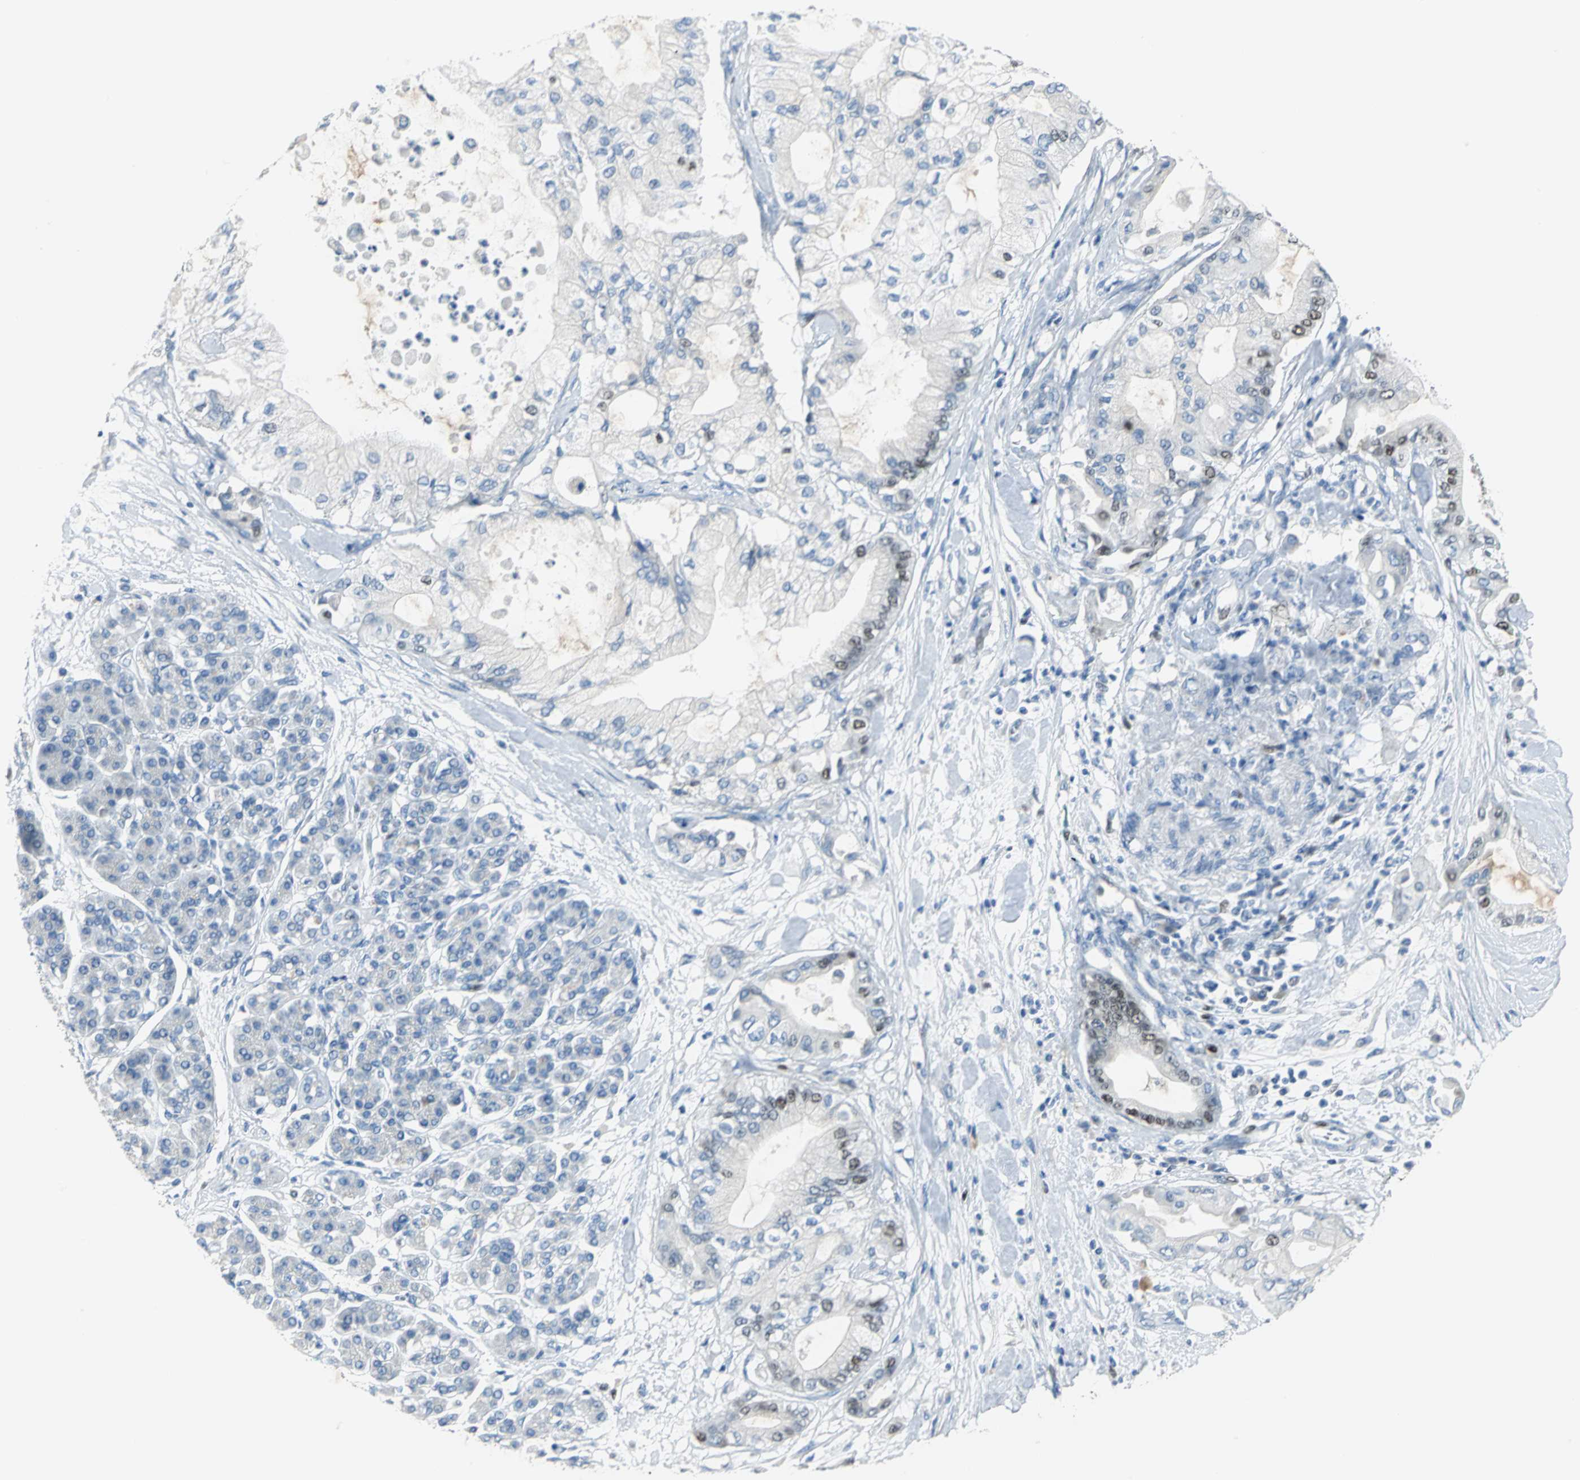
{"staining": {"intensity": "moderate", "quantity": "<25%", "location": "nuclear"}, "tissue": "pancreatic cancer", "cell_type": "Tumor cells", "image_type": "cancer", "snomed": [{"axis": "morphology", "description": "Adenocarcinoma, NOS"}, {"axis": "morphology", "description": "Adenocarcinoma, metastatic, NOS"}, {"axis": "topography", "description": "Lymph node"}, {"axis": "topography", "description": "Pancreas"}, {"axis": "topography", "description": "Duodenum"}], "caption": "Tumor cells demonstrate moderate nuclear expression in approximately <25% of cells in metastatic adenocarcinoma (pancreatic).", "gene": "MCM4", "patient": {"sex": "female", "age": 64}}